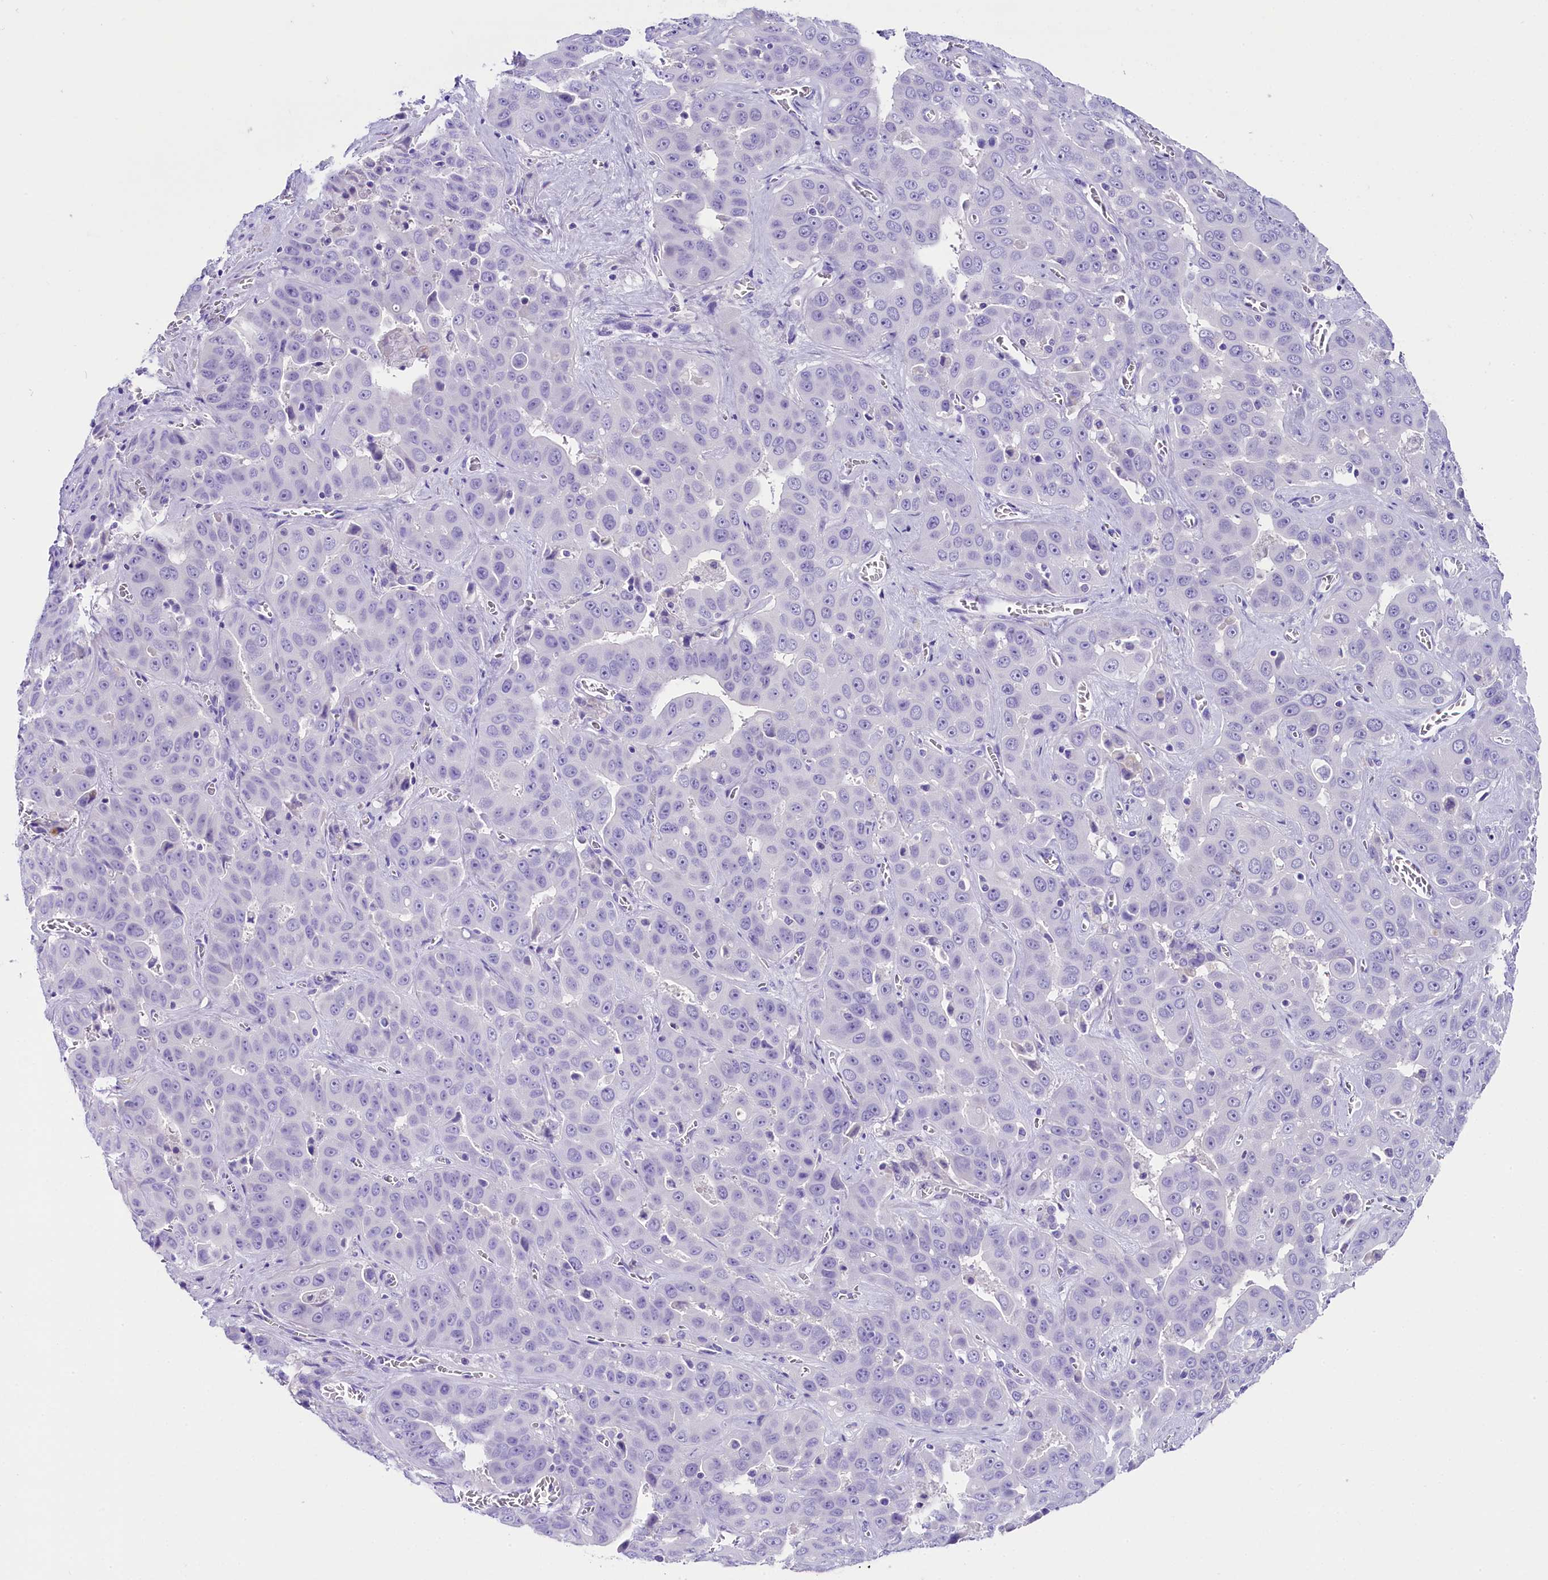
{"staining": {"intensity": "negative", "quantity": "none", "location": "none"}, "tissue": "liver cancer", "cell_type": "Tumor cells", "image_type": "cancer", "snomed": [{"axis": "morphology", "description": "Cholangiocarcinoma"}, {"axis": "topography", "description": "Liver"}], "caption": "Immunohistochemical staining of human liver cholangiocarcinoma displays no significant staining in tumor cells.", "gene": "SKIDA1", "patient": {"sex": "female", "age": 52}}